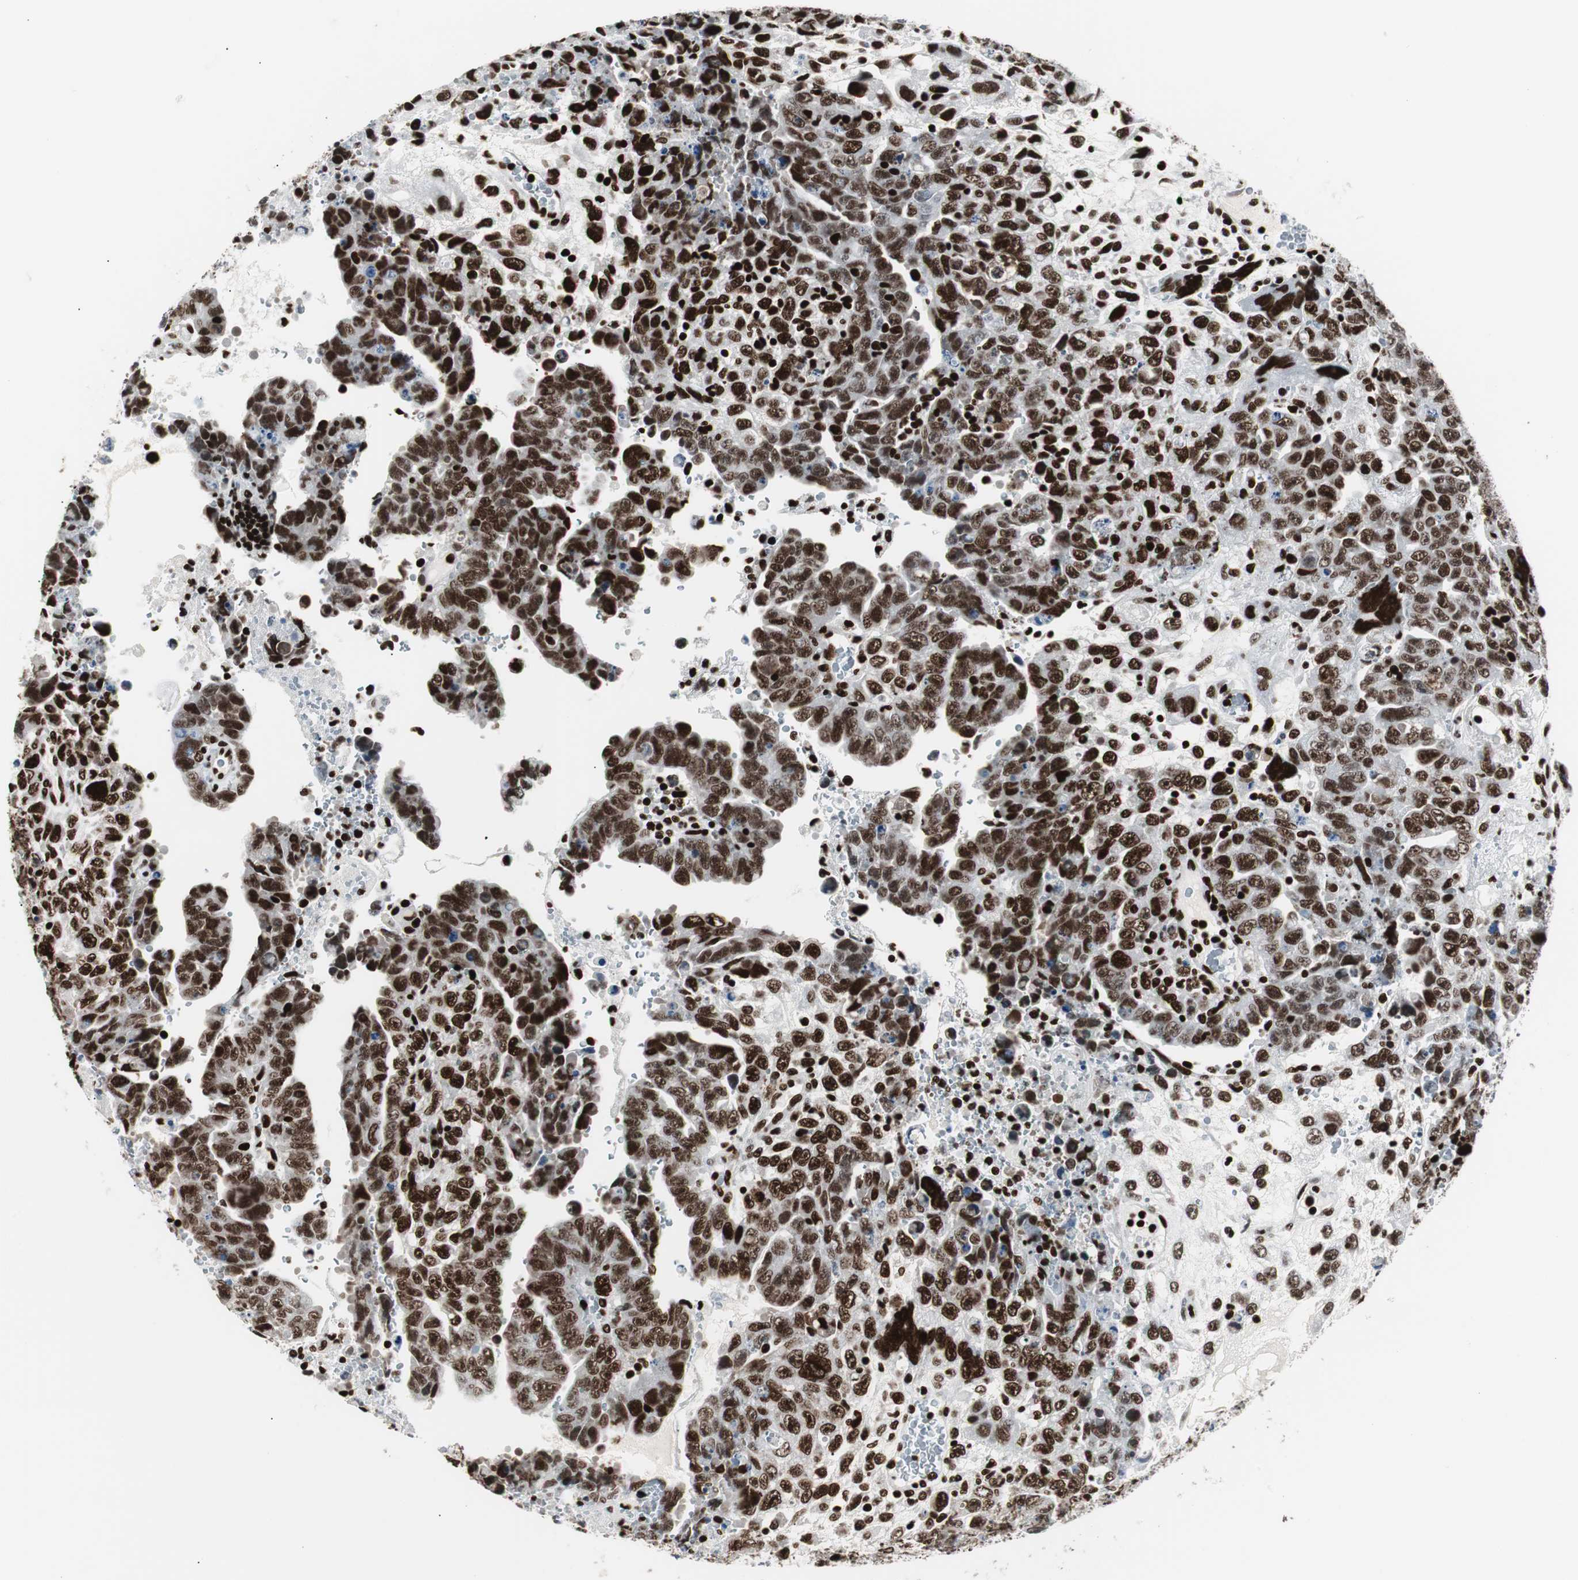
{"staining": {"intensity": "strong", "quantity": ">75%", "location": "nuclear"}, "tissue": "testis cancer", "cell_type": "Tumor cells", "image_type": "cancer", "snomed": [{"axis": "morphology", "description": "Carcinoma, Embryonal, NOS"}, {"axis": "topography", "description": "Testis"}], "caption": "Immunohistochemical staining of testis embryonal carcinoma exhibits high levels of strong nuclear protein expression in approximately >75% of tumor cells.", "gene": "MTA2", "patient": {"sex": "male", "age": 28}}